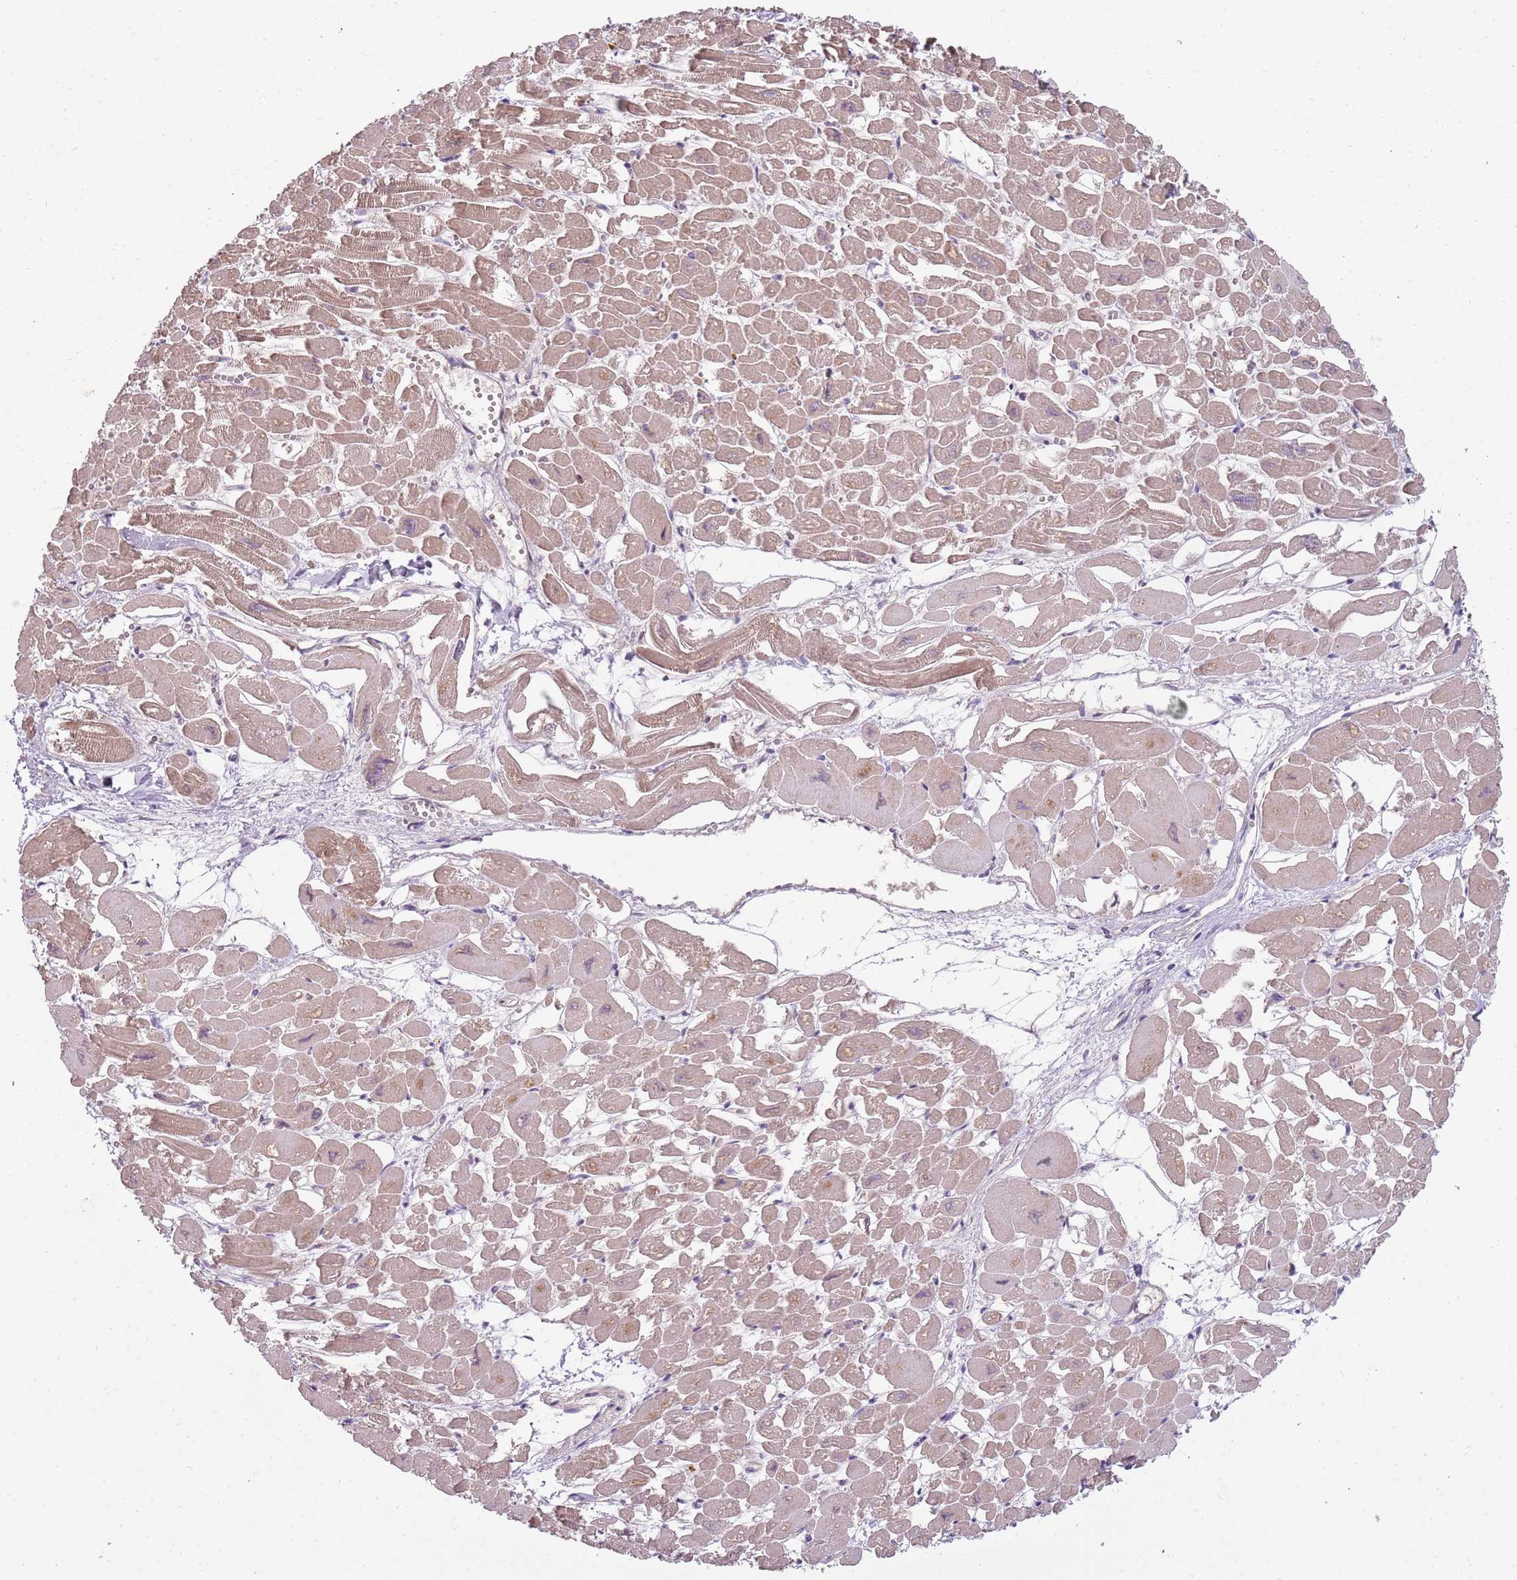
{"staining": {"intensity": "moderate", "quantity": ">75%", "location": "cytoplasmic/membranous"}, "tissue": "heart muscle", "cell_type": "Cardiomyocytes", "image_type": "normal", "snomed": [{"axis": "morphology", "description": "Normal tissue, NOS"}, {"axis": "topography", "description": "Heart"}], "caption": "An image showing moderate cytoplasmic/membranous expression in approximately >75% of cardiomyocytes in benign heart muscle, as visualized by brown immunohistochemical staining.", "gene": "NBPF4", "patient": {"sex": "male", "age": 54}}